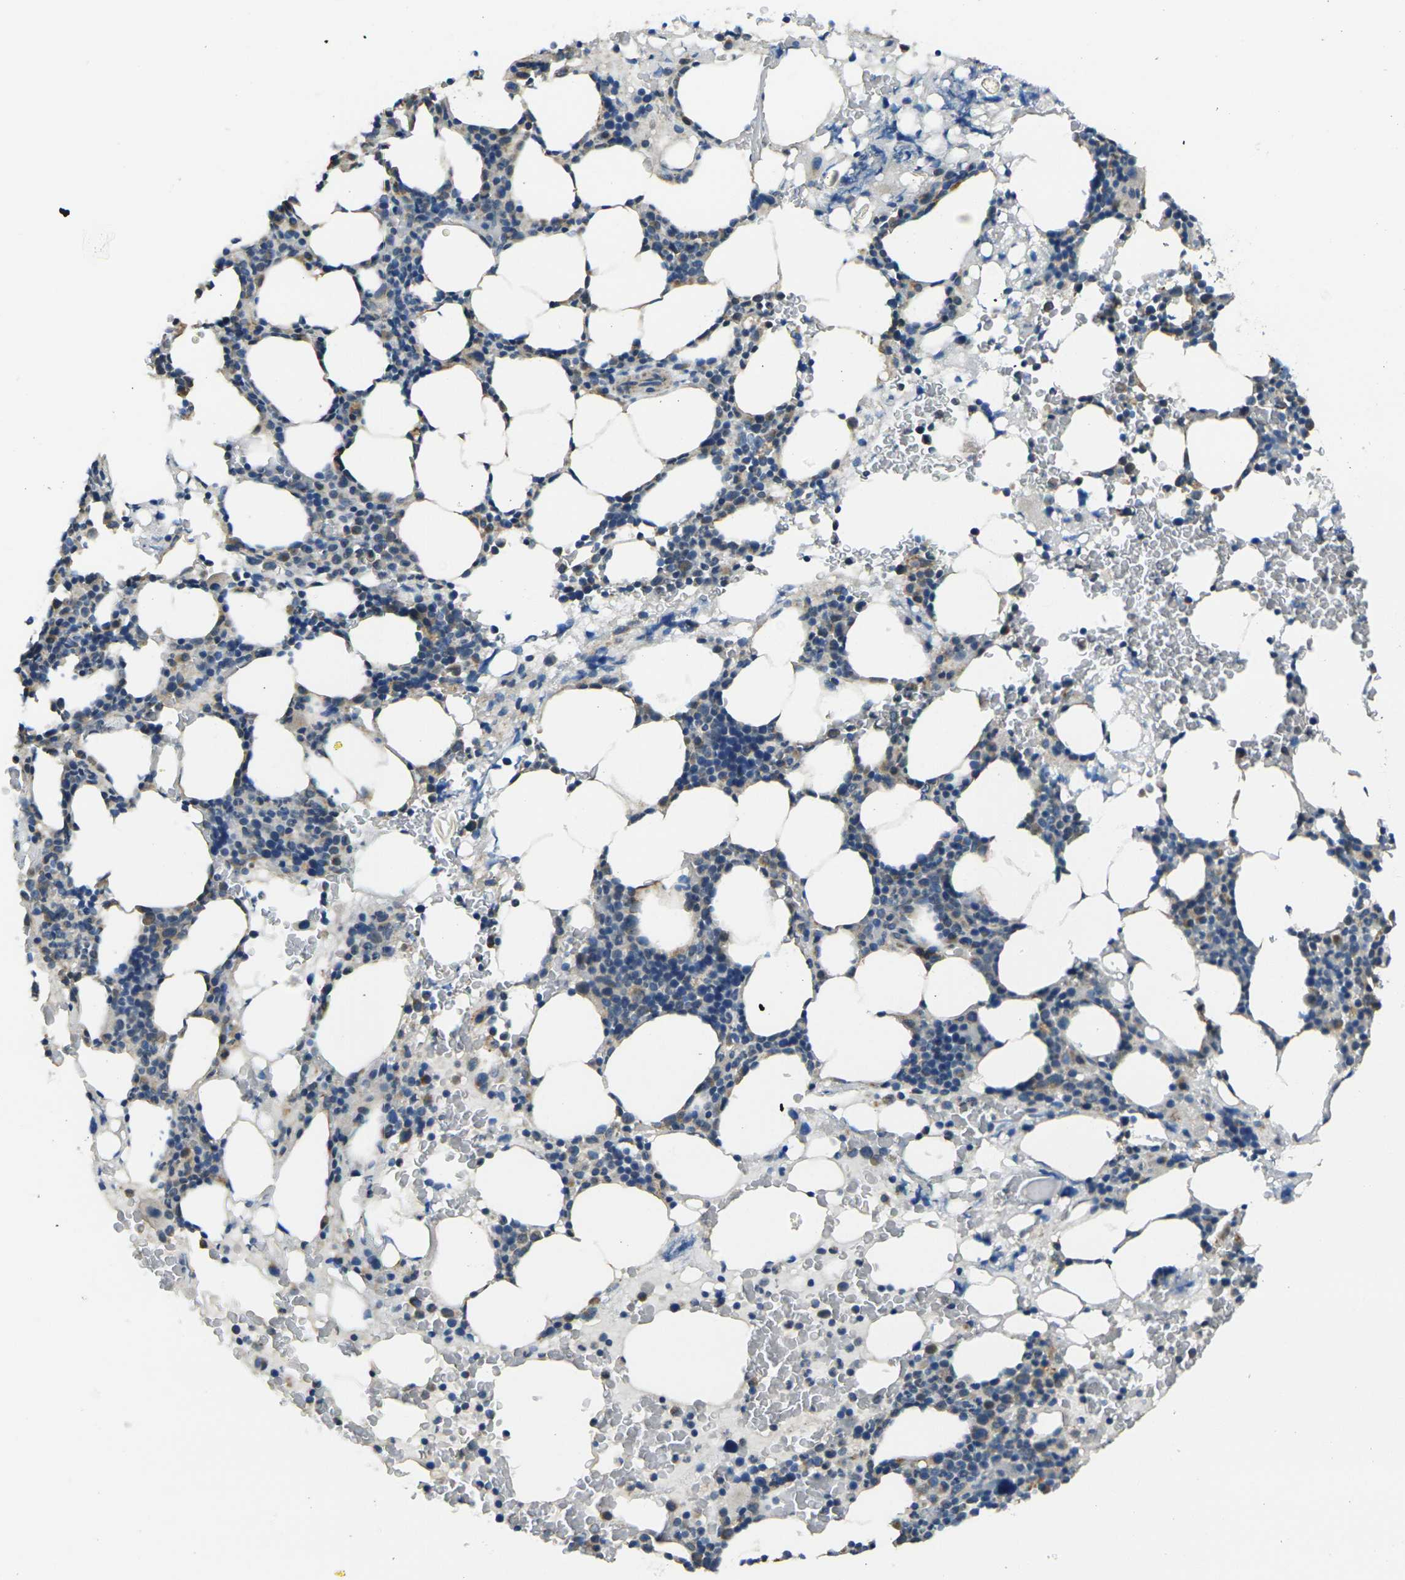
{"staining": {"intensity": "weak", "quantity": "<25%", "location": "cytoplasmic/membranous"}, "tissue": "bone marrow", "cell_type": "Hematopoietic cells", "image_type": "normal", "snomed": [{"axis": "morphology", "description": "Normal tissue, NOS"}, {"axis": "morphology", "description": "Inflammation, NOS"}, {"axis": "topography", "description": "Bone marrow"}], "caption": "Protein analysis of normal bone marrow displays no significant positivity in hematopoietic cells.", "gene": "TMEM120B", "patient": {"sex": "female", "age": 84}}